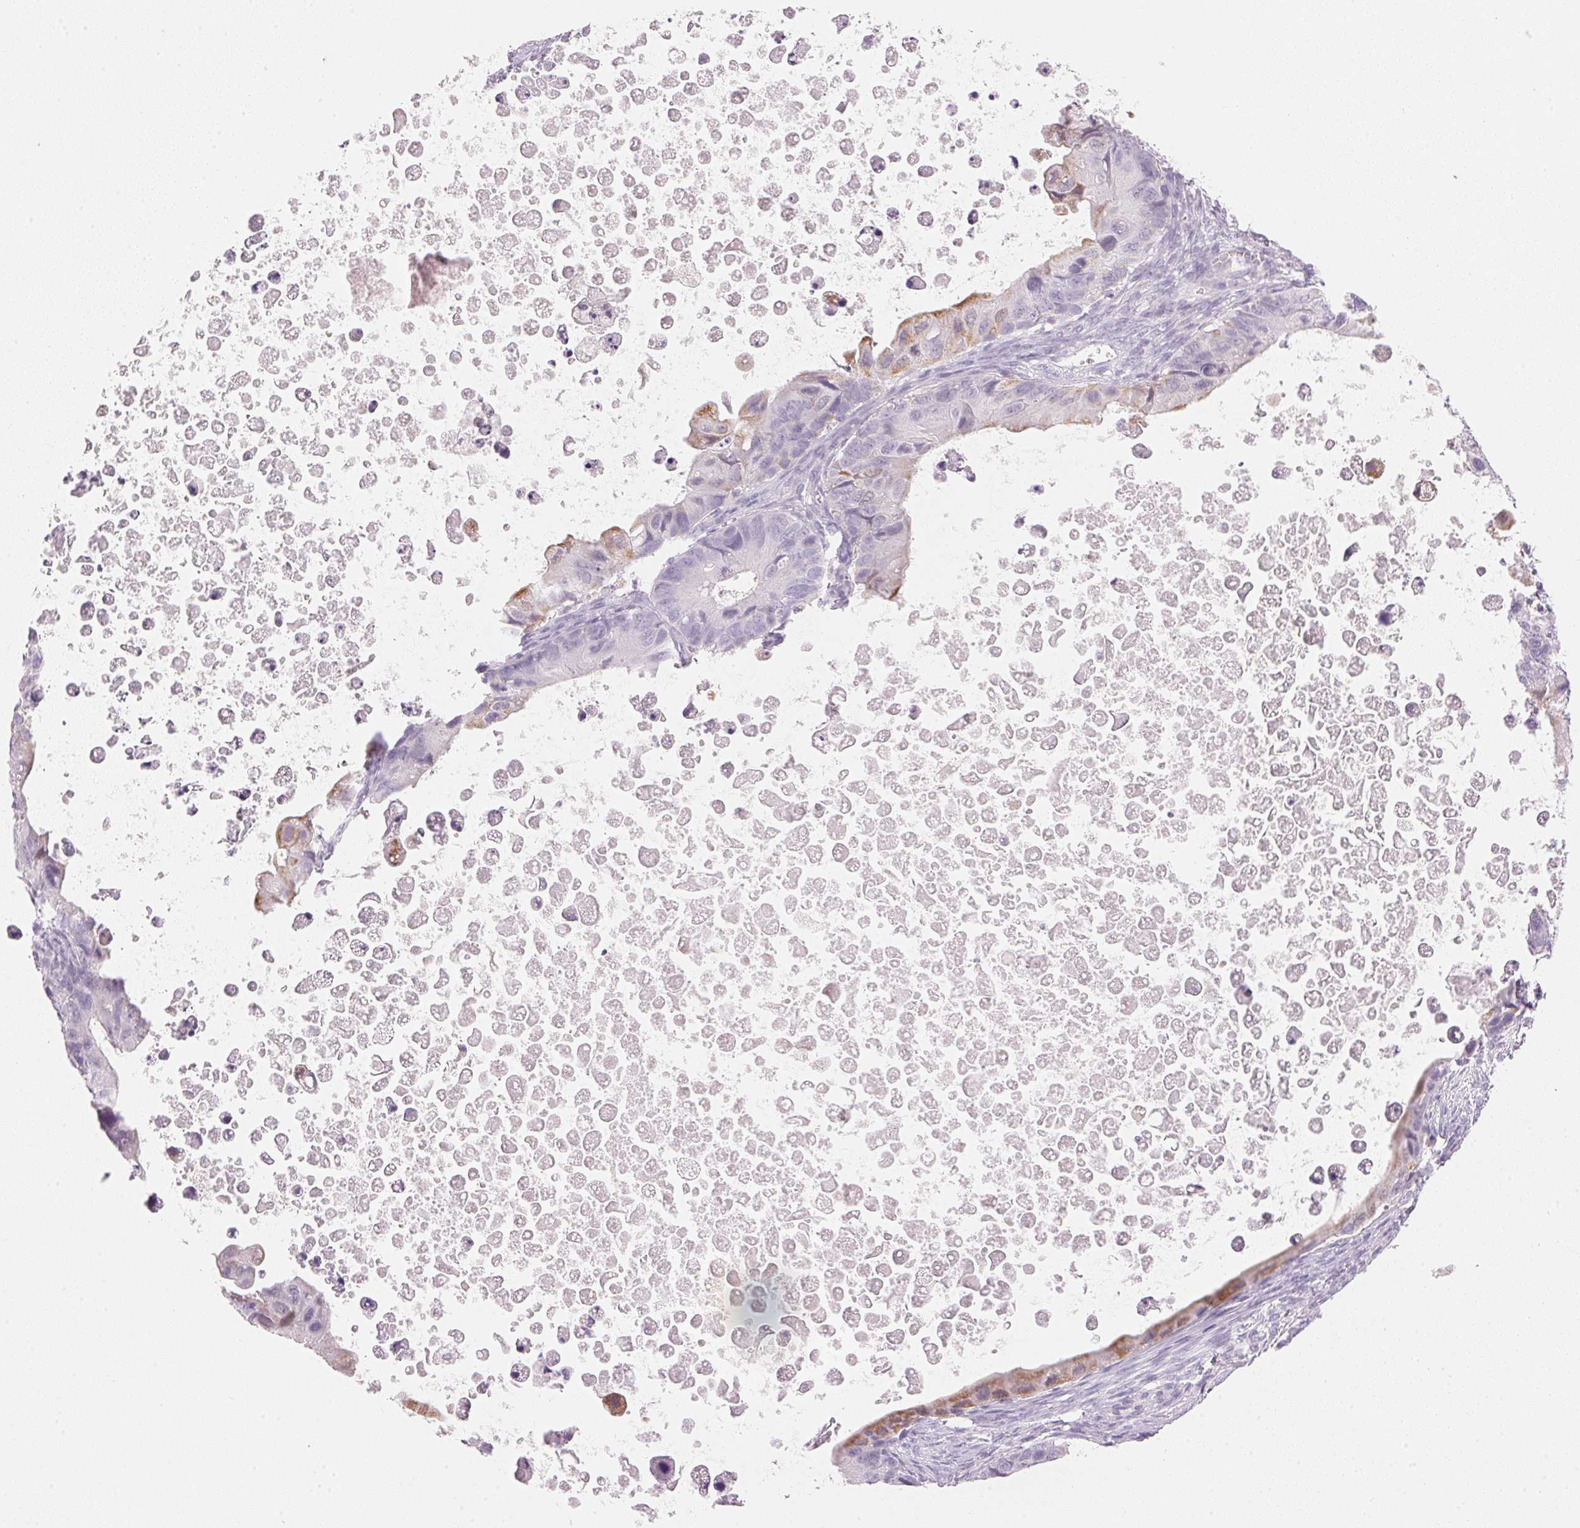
{"staining": {"intensity": "moderate", "quantity": "<25%", "location": "cytoplasmic/membranous"}, "tissue": "ovarian cancer", "cell_type": "Tumor cells", "image_type": "cancer", "snomed": [{"axis": "morphology", "description": "Cystadenocarcinoma, mucinous, NOS"}, {"axis": "topography", "description": "Ovary"}], "caption": "A brown stain labels moderate cytoplasmic/membranous staining of a protein in human ovarian cancer (mucinous cystadenocarcinoma) tumor cells. (DAB (3,3'-diaminobenzidine) = brown stain, brightfield microscopy at high magnification).", "gene": "HOXB13", "patient": {"sex": "female", "age": 64}}